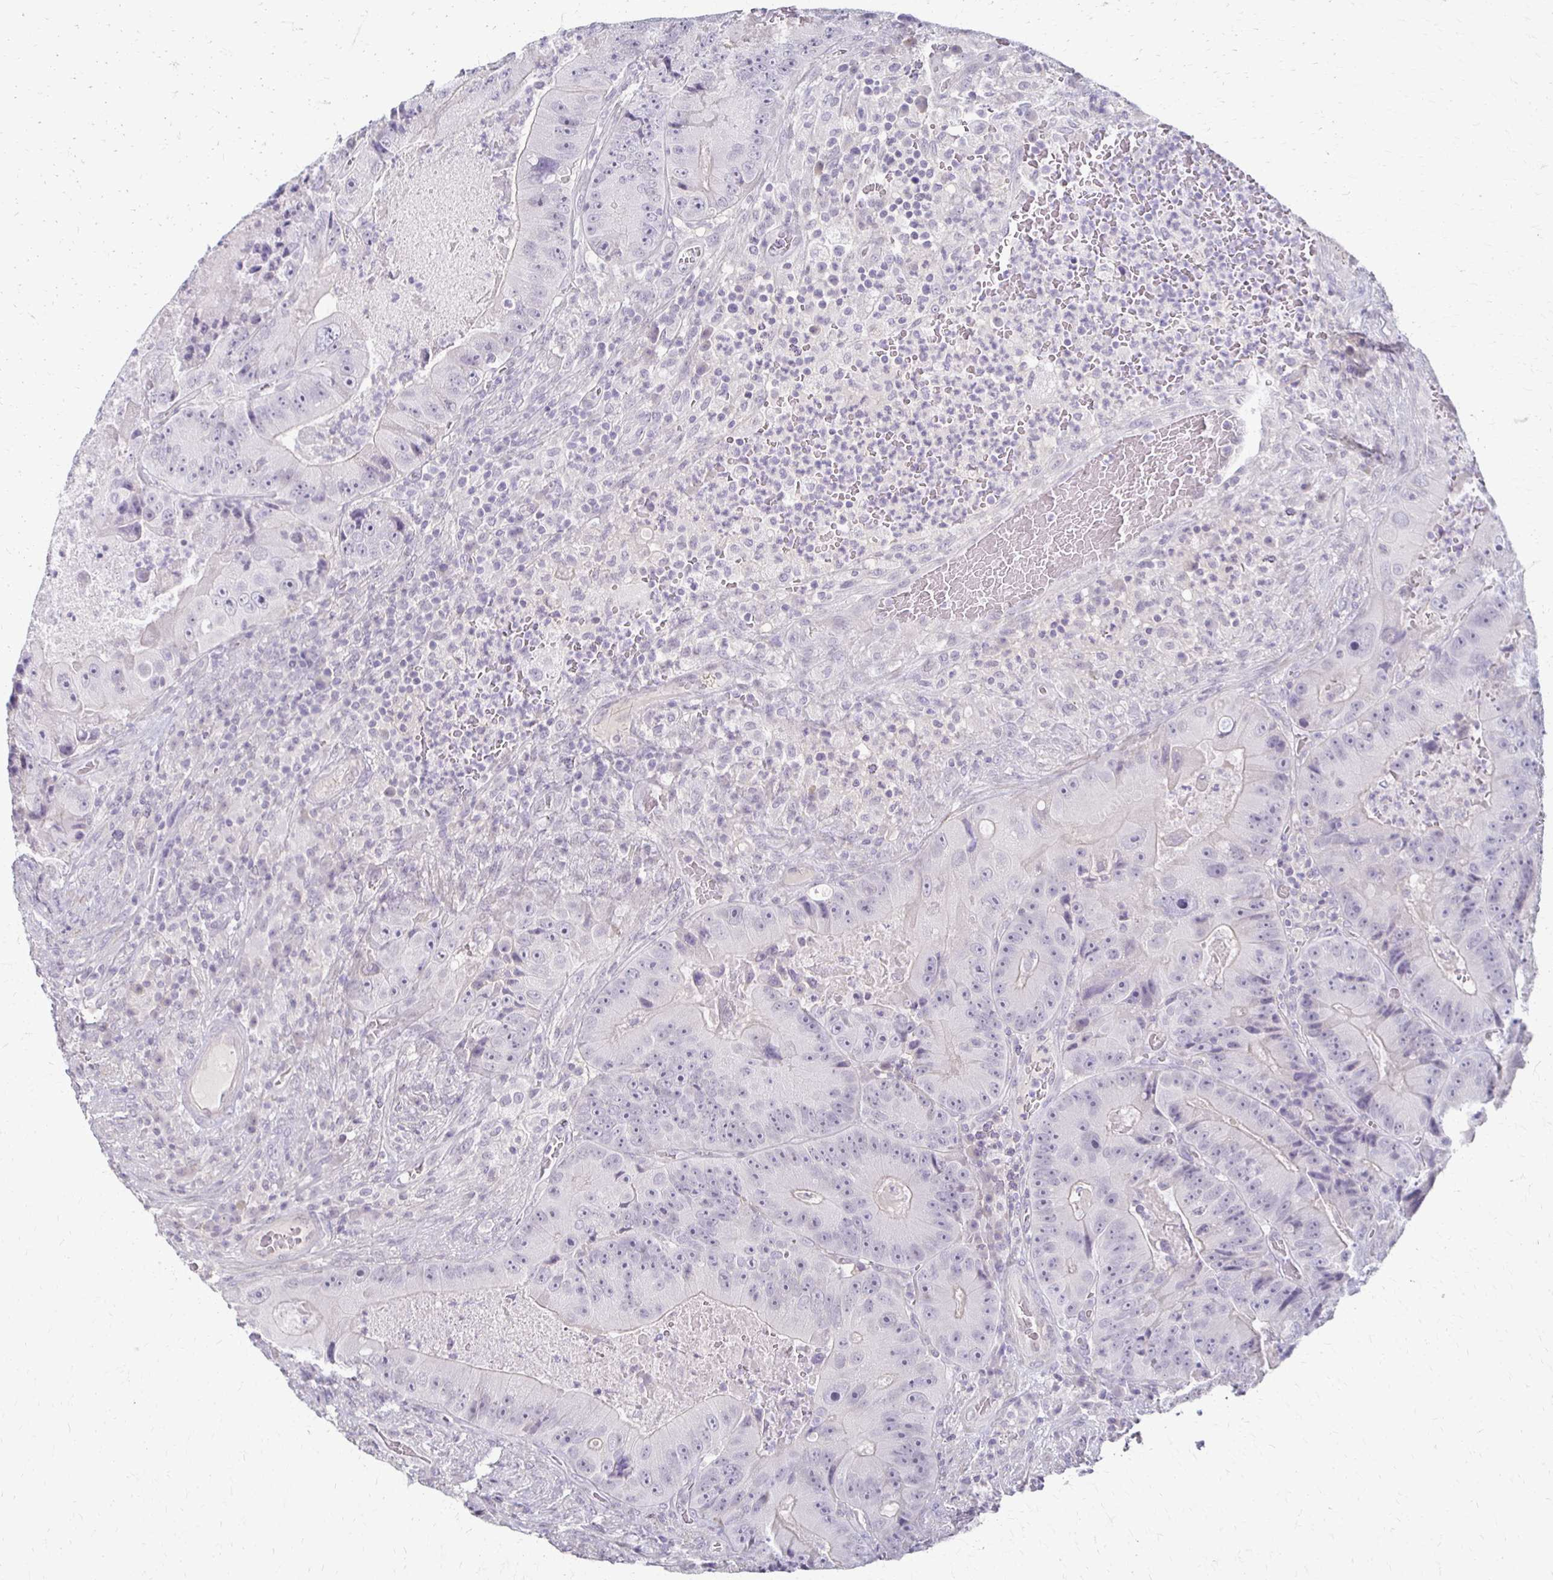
{"staining": {"intensity": "negative", "quantity": "none", "location": "none"}, "tissue": "colorectal cancer", "cell_type": "Tumor cells", "image_type": "cancer", "snomed": [{"axis": "morphology", "description": "Adenocarcinoma, NOS"}, {"axis": "topography", "description": "Colon"}], "caption": "This is an immunohistochemistry micrograph of human colorectal cancer. There is no expression in tumor cells.", "gene": "FOXO4", "patient": {"sex": "female", "age": 86}}